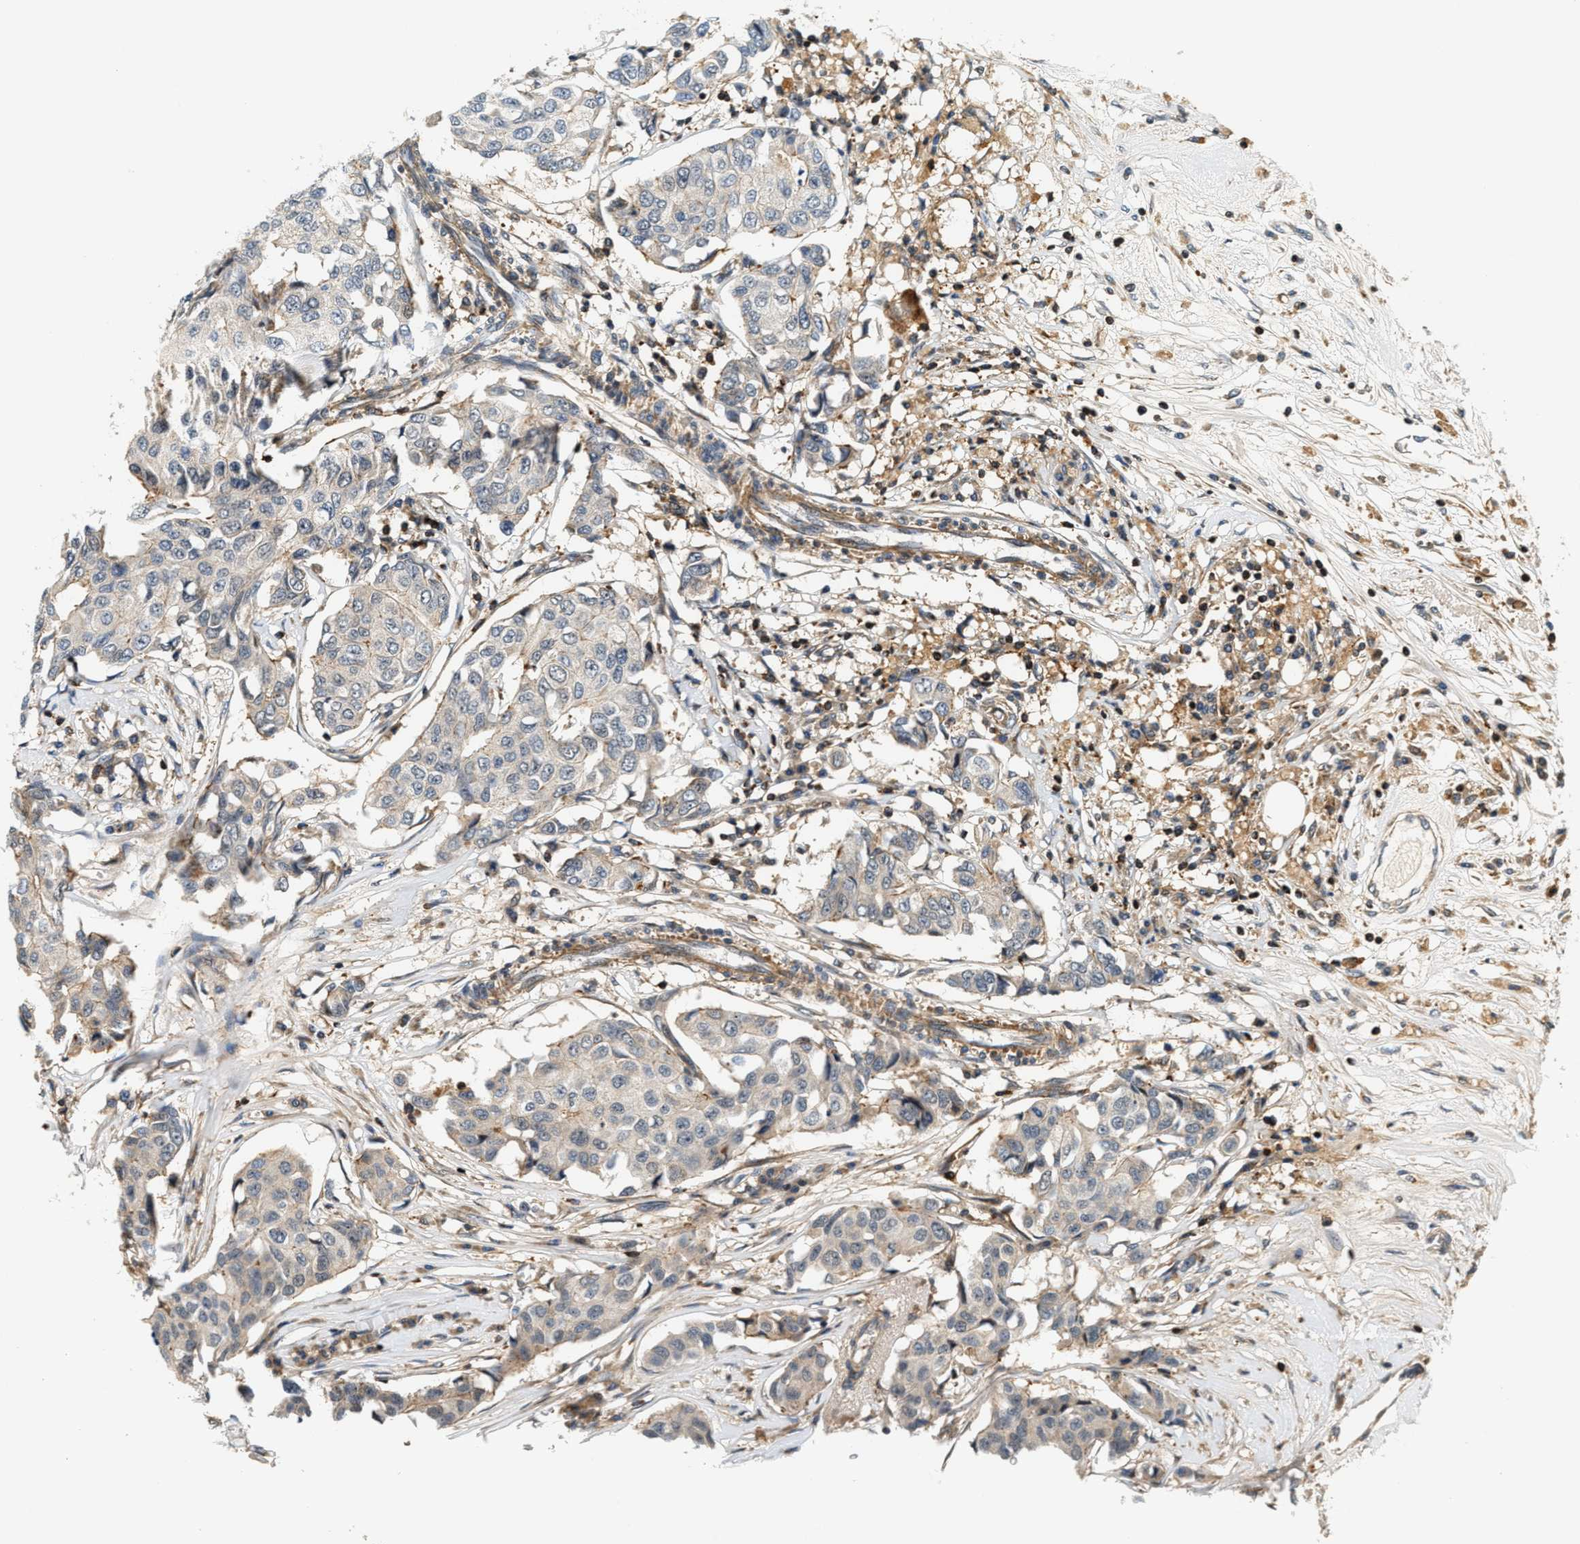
{"staining": {"intensity": "weak", "quantity": "25%-75%", "location": "cytoplasmic/membranous"}, "tissue": "breast cancer", "cell_type": "Tumor cells", "image_type": "cancer", "snomed": [{"axis": "morphology", "description": "Duct carcinoma"}, {"axis": "topography", "description": "Breast"}], "caption": "The micrograph displays a brown stain indicating the presence of a protein in the cytoplasmic/membranous of tumor cells in breast cancer (invasive ductal carcinoma).", "gene": "SAMD9", "patient": {"sex": "female", "age": 80}}